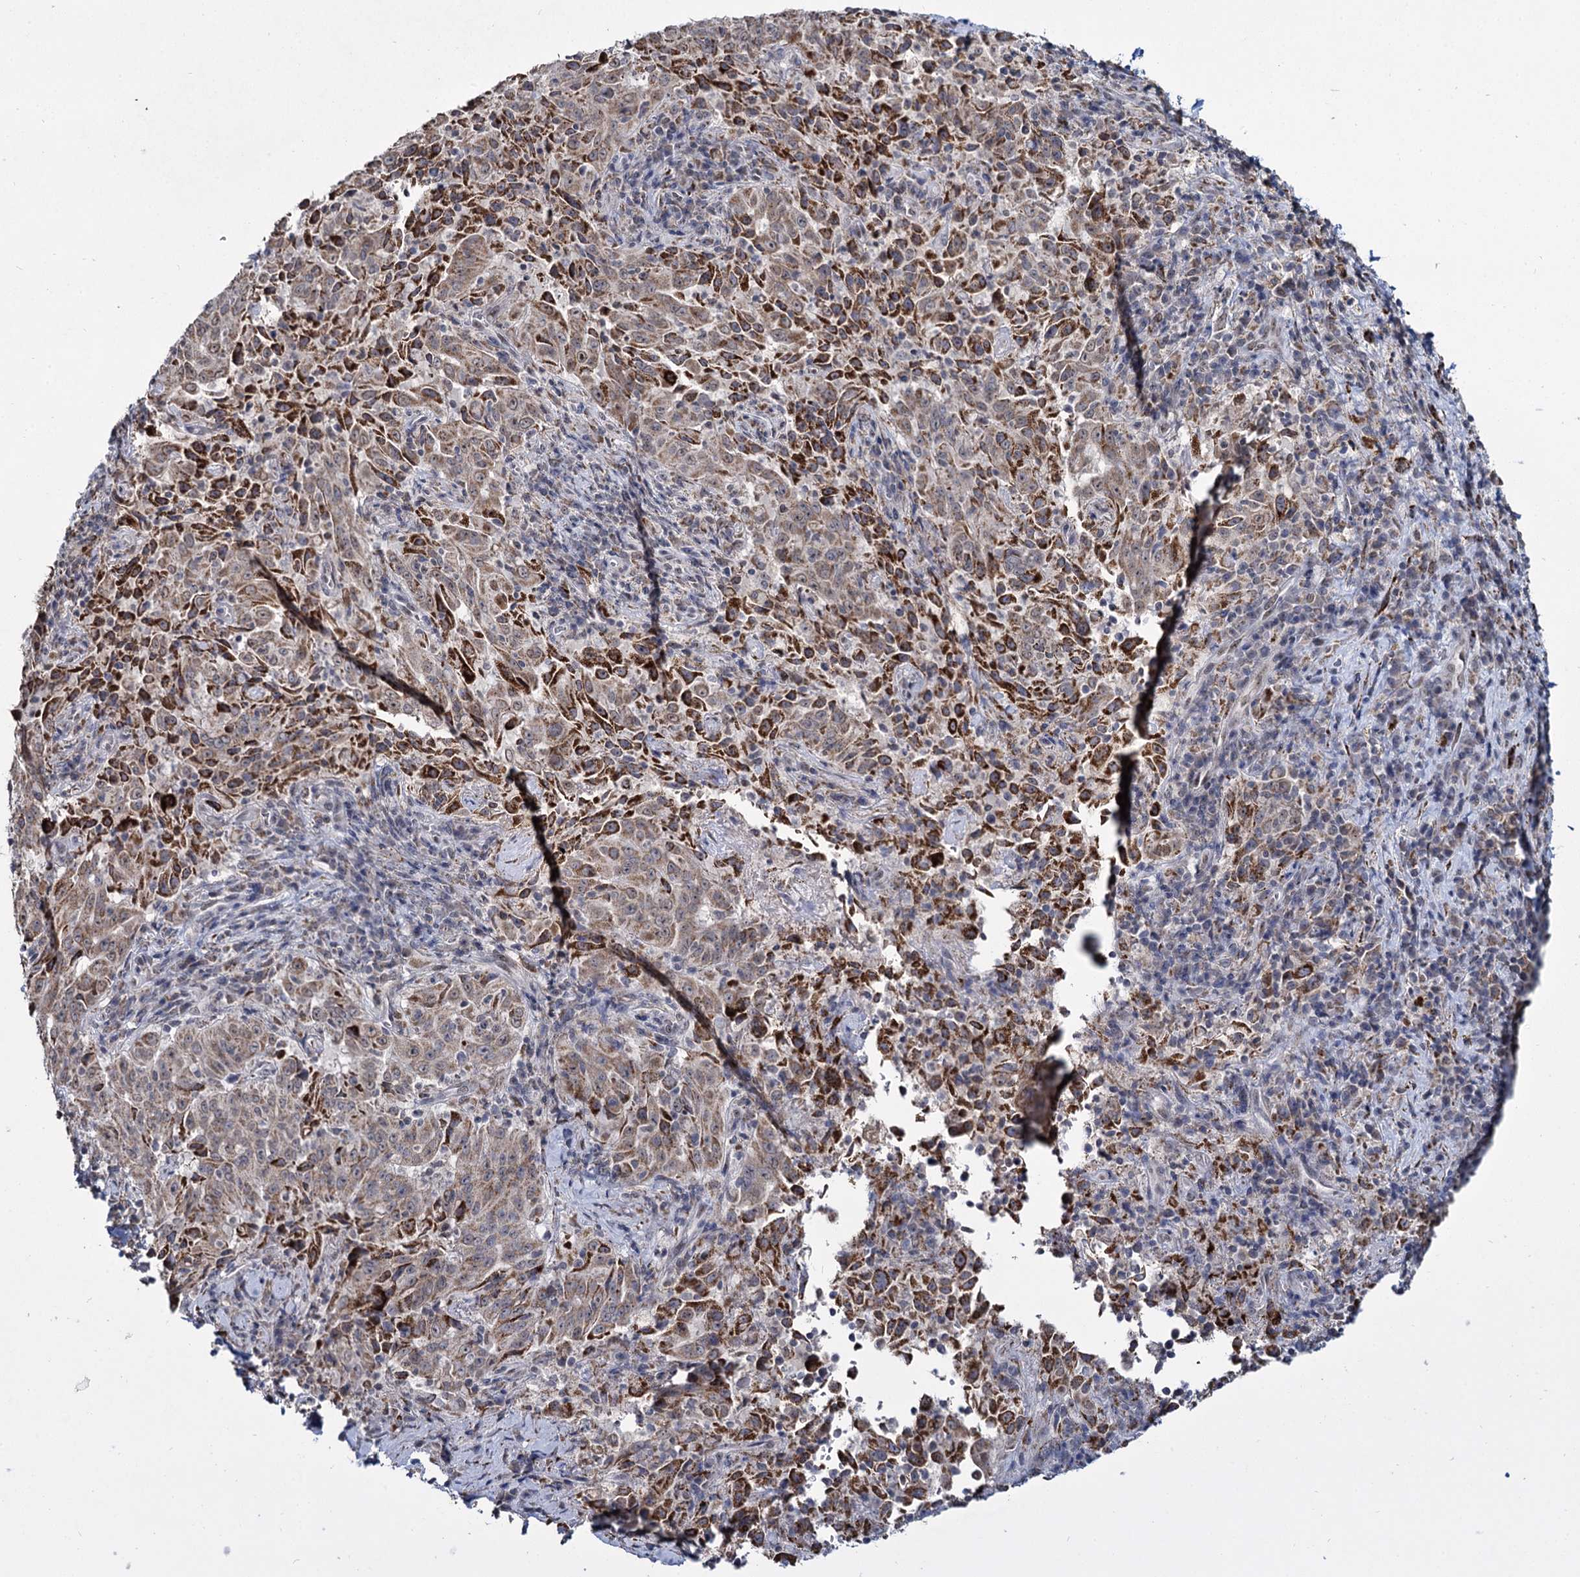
{"staining": {"intensity": "moderate", "quantity": ">75%", "location": "cytoplasmic/membranous"}, "tissue": "pancreatic cancer", "cell_type": "Tumor cells", "image_type": "cancer", "snomed": [{"axis": "morphology", "description": "Adenocarcinoma, NOS"}, {"axis": "topography", "description": "Pancreas"}], "caption": "This micrograph shows immunohistochemistry staining of pancreatic cancer, with medium moderate cytoplasmic/membranous staining in about >75% of tumor cells.", "gene": "RPUSD4", "patient": {"sex": "male", "age": 63}}